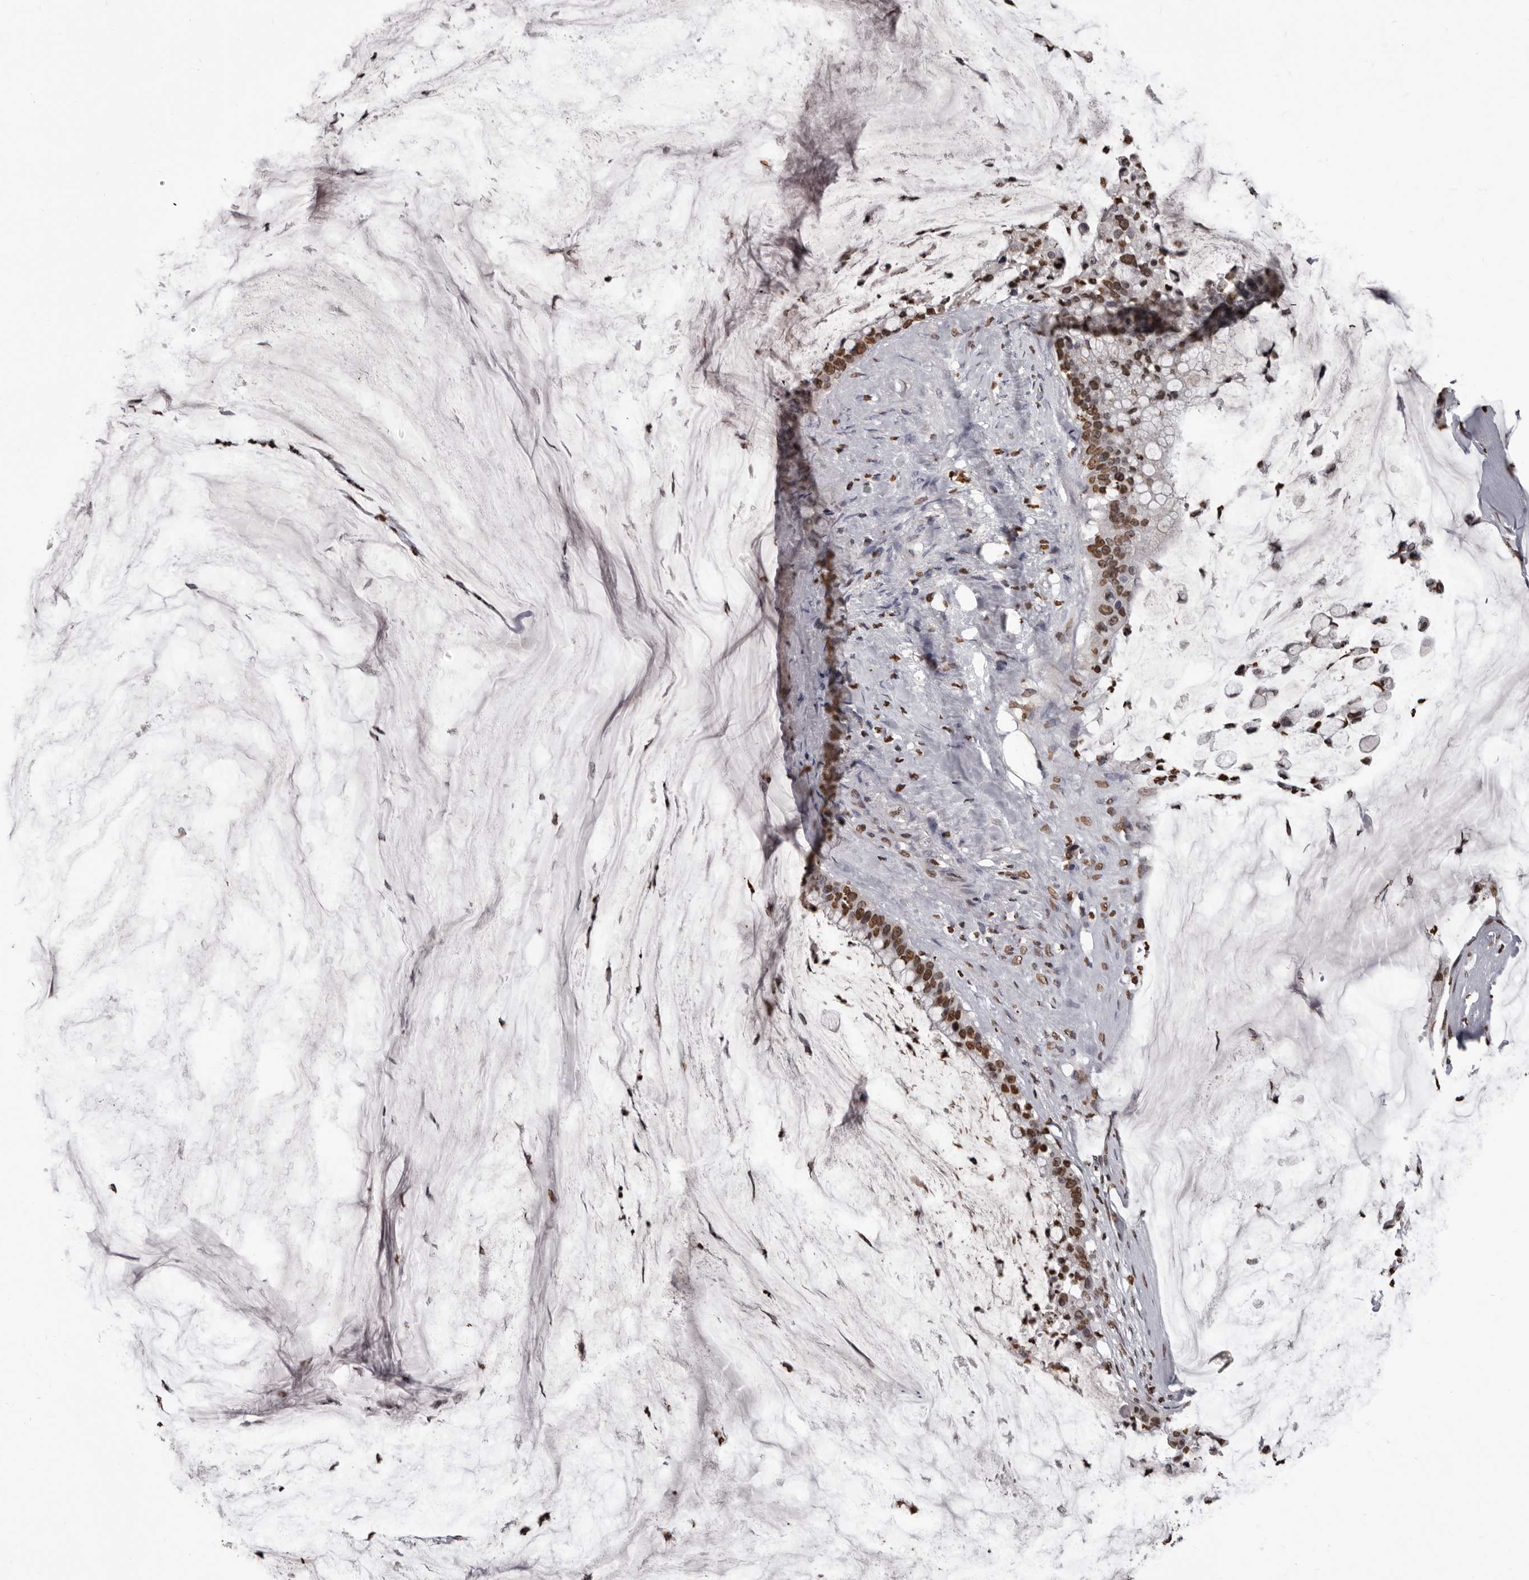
{"staining": {"intensity": "moderate", "quantity": ">75%", "location": "nuclear"}, "tissue": "pancreatic cancer", "cell_type": "Tumor cells", "image_type": "cancer", "snomed": [{"axis": "morphology", "description": "Adenocarcinoma, NOS"}, {"axis": "topography", "description": "Pancreas"}], "caption": "The immunohistochemical stain labels moderate nuclear positivity in tumor cells of pancreatic cancer (adenocarcinoma) tissue.", "gene": "AHR", "patient": {"sex": "male", "age": 41}}